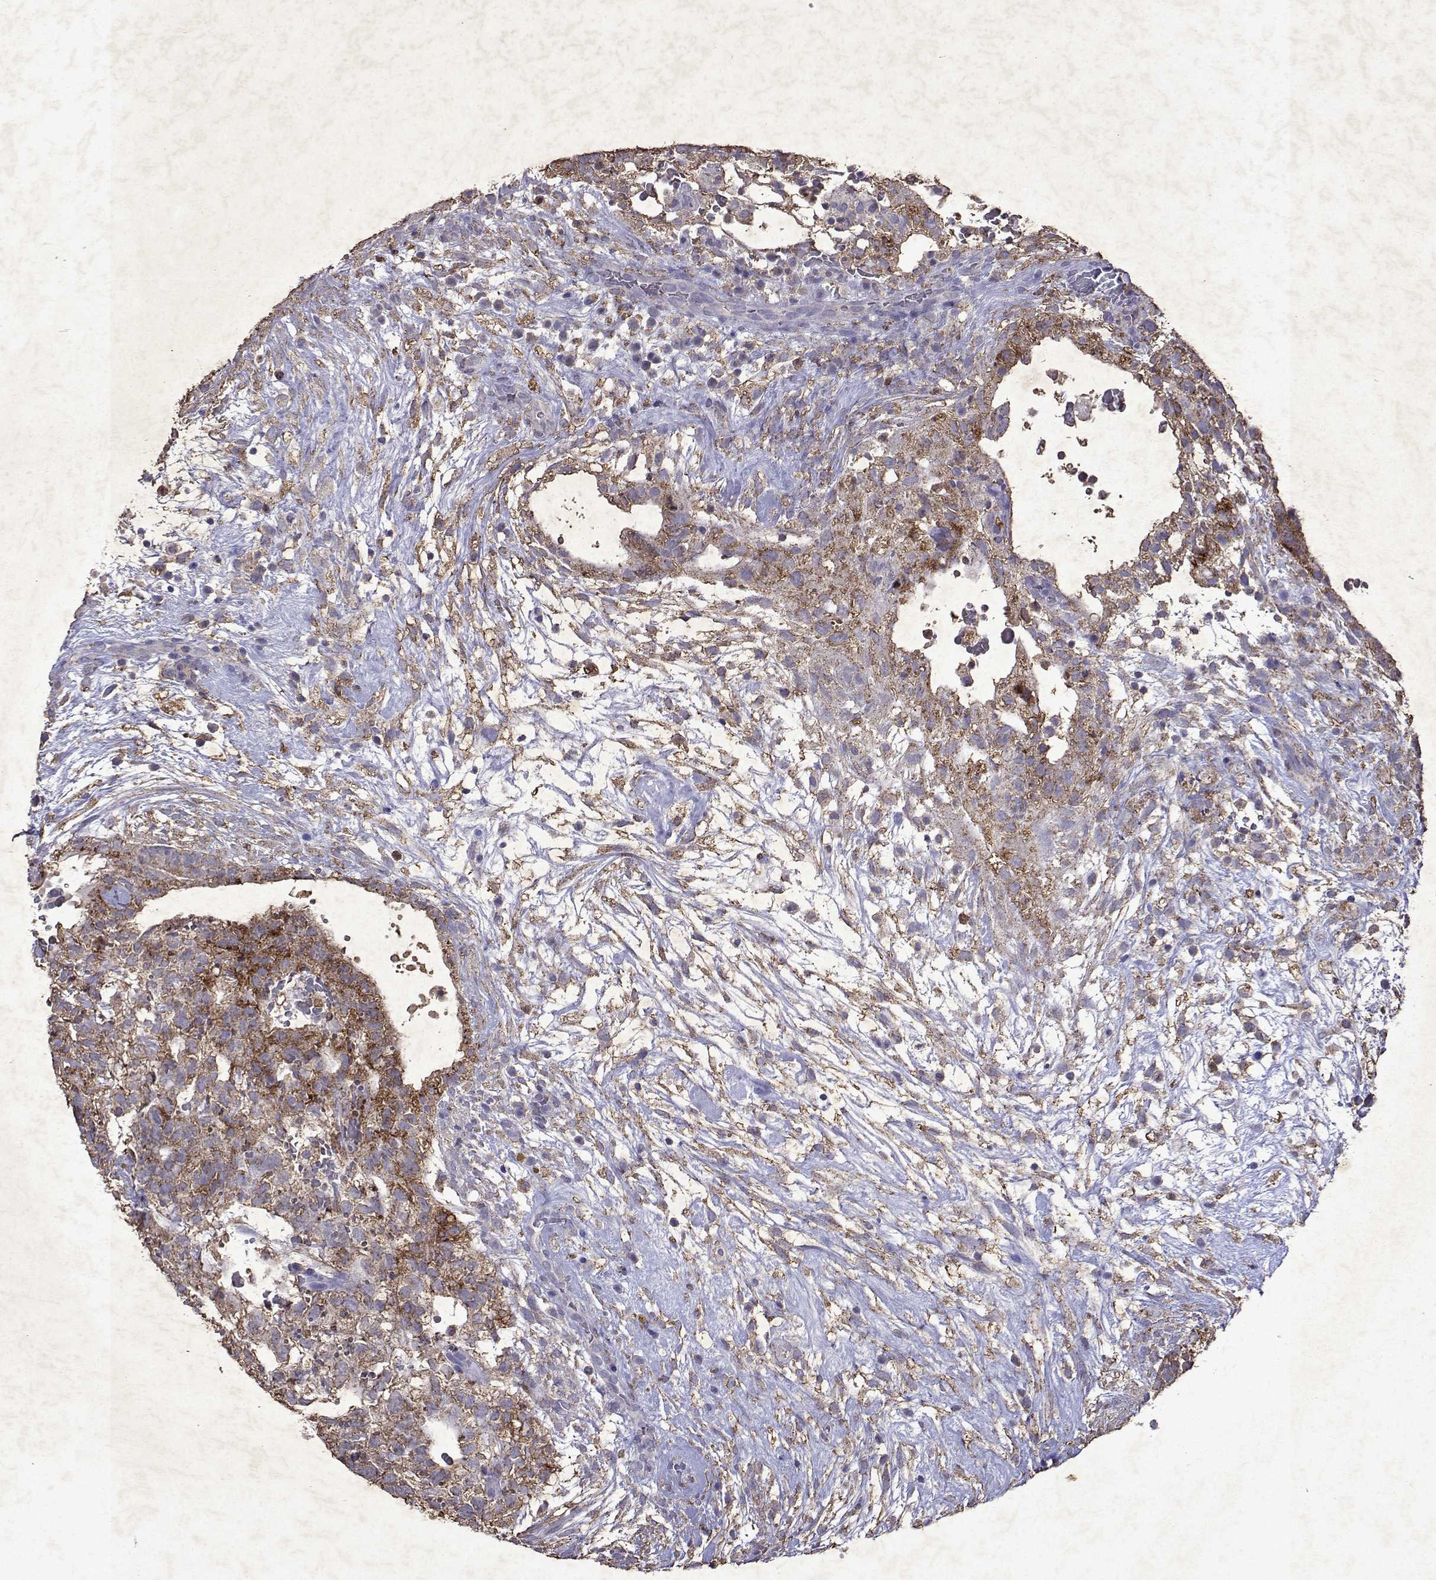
{"staining": {"intensity": "moderate", "quantity": "25%-75%", "location": "cytoplasmic/membranous"}, "tissue": "testis cancer", "cell_type": "Tumor cells", "image_type": "cancer", "snomed": [{"axis": "morphology", "description": "Normal tissue, NOS"}, {"axis": "morphology", "description": "Carcinoma, Embryonal, NOS"}, {"axis": "topography", "description": "Testis"}], "caption": "There is medium levels of moderate cytoplasmic/membranous positivity in tumor cells of testis embryonal carcinoma, as demonstrated by immunohistochemical staining (brown color).", "gene": "DUSP28", "patient": {"sex": "male", "age": 32}}